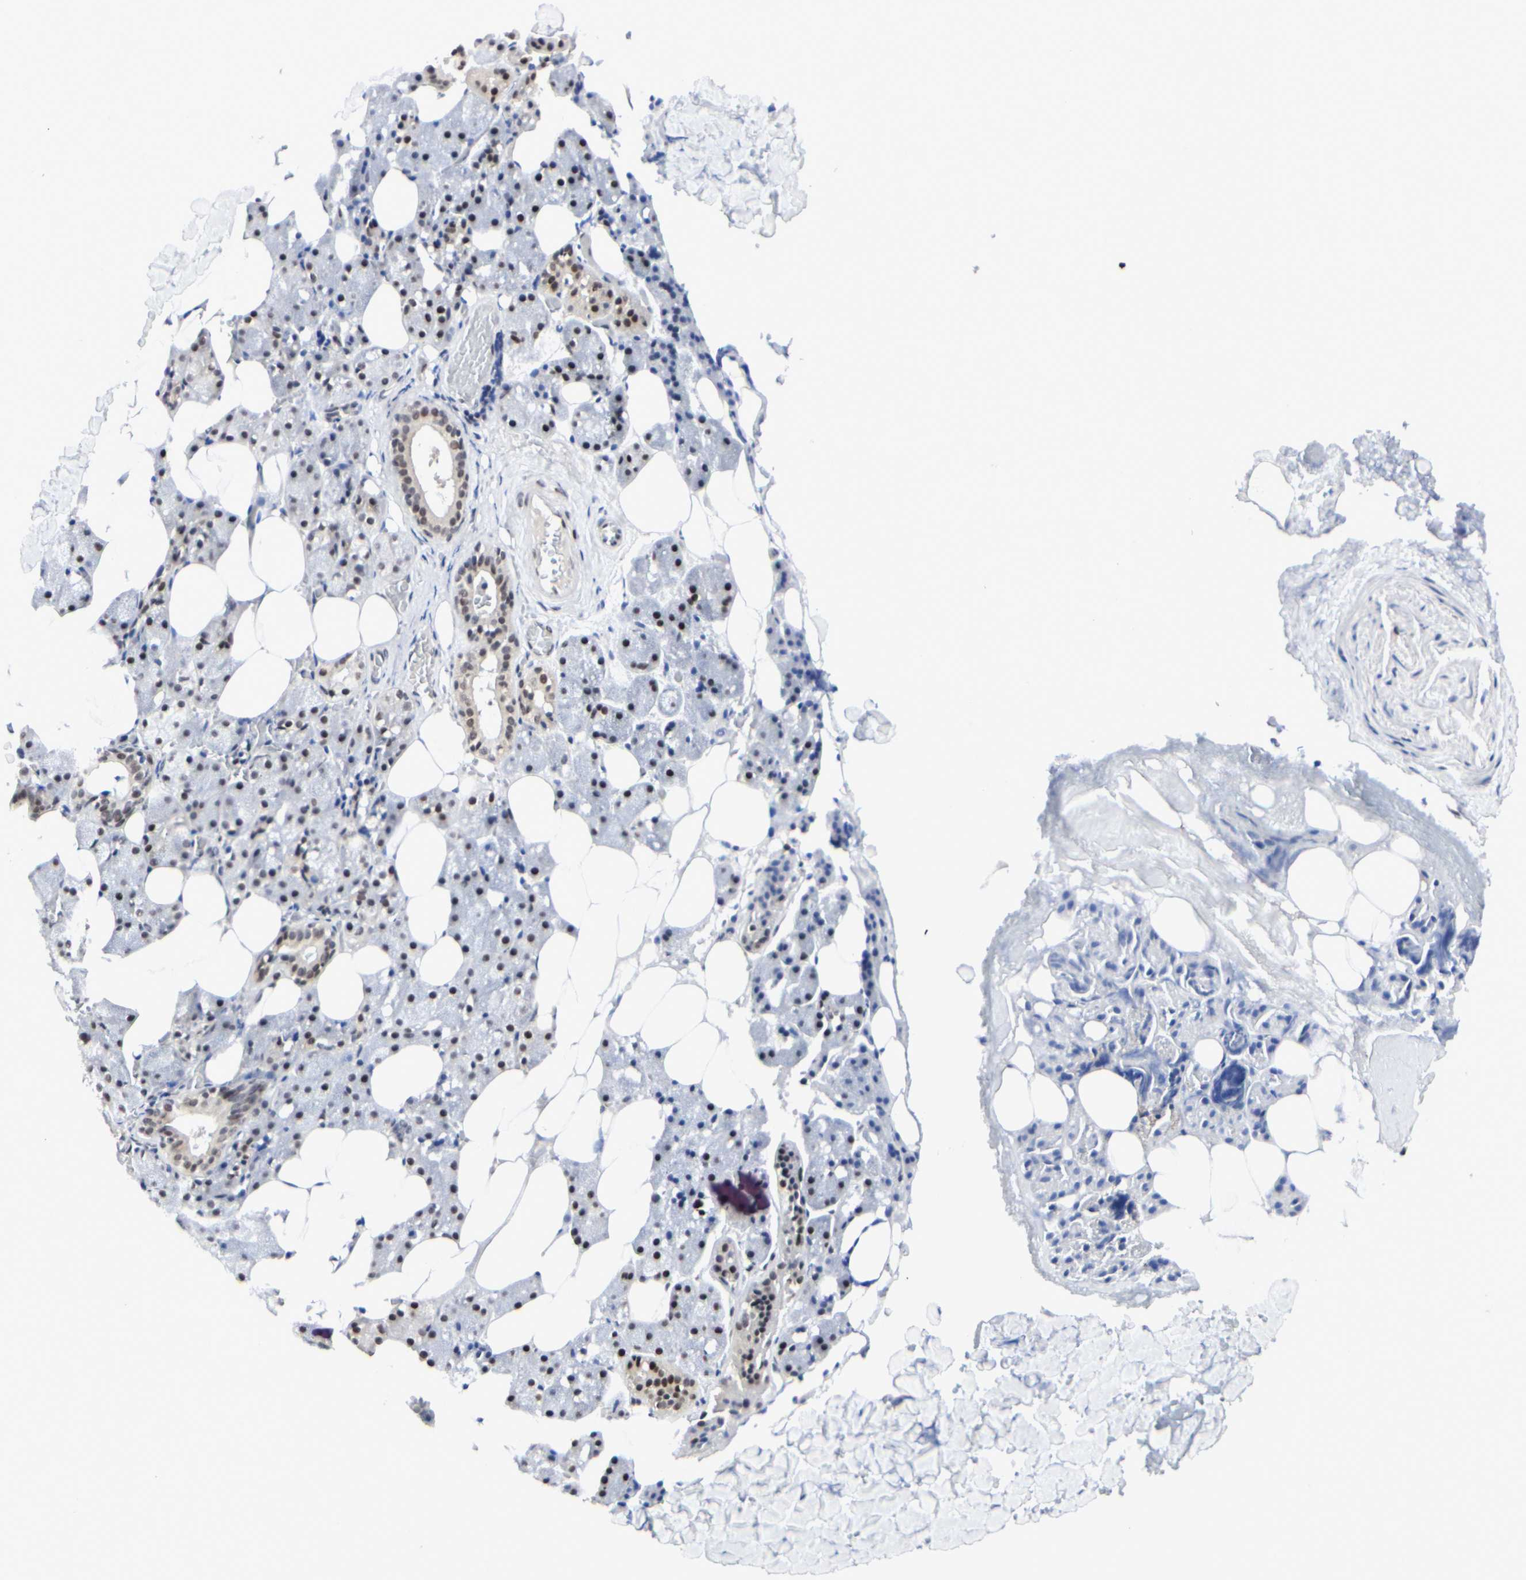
{"staining": {"intensity": "moderate", "quantity": "25%-75%", "location": "nuclear"}, "tissue": "salivary gland", "cell_type": "Glandular cells", "image_type": "normal", "snomed": [{"axis": "morphology", "description": "Normal tissue, NOS"}, {"axis": "topography", "description": "Salivary gland"}], "caption": "Normal salivary gland demonstrates moderate nuclear positivity in about 25%-75% of glandular cells, visualized by immunohistochemistry. The staining was performed using DAB to visualize the protein expression in brown, while the nuclei were stained in blue with hematoxylin (Magnification: 20x).", "gene": "PRMT3", "patient": {"sex": "female", "age": 55}}